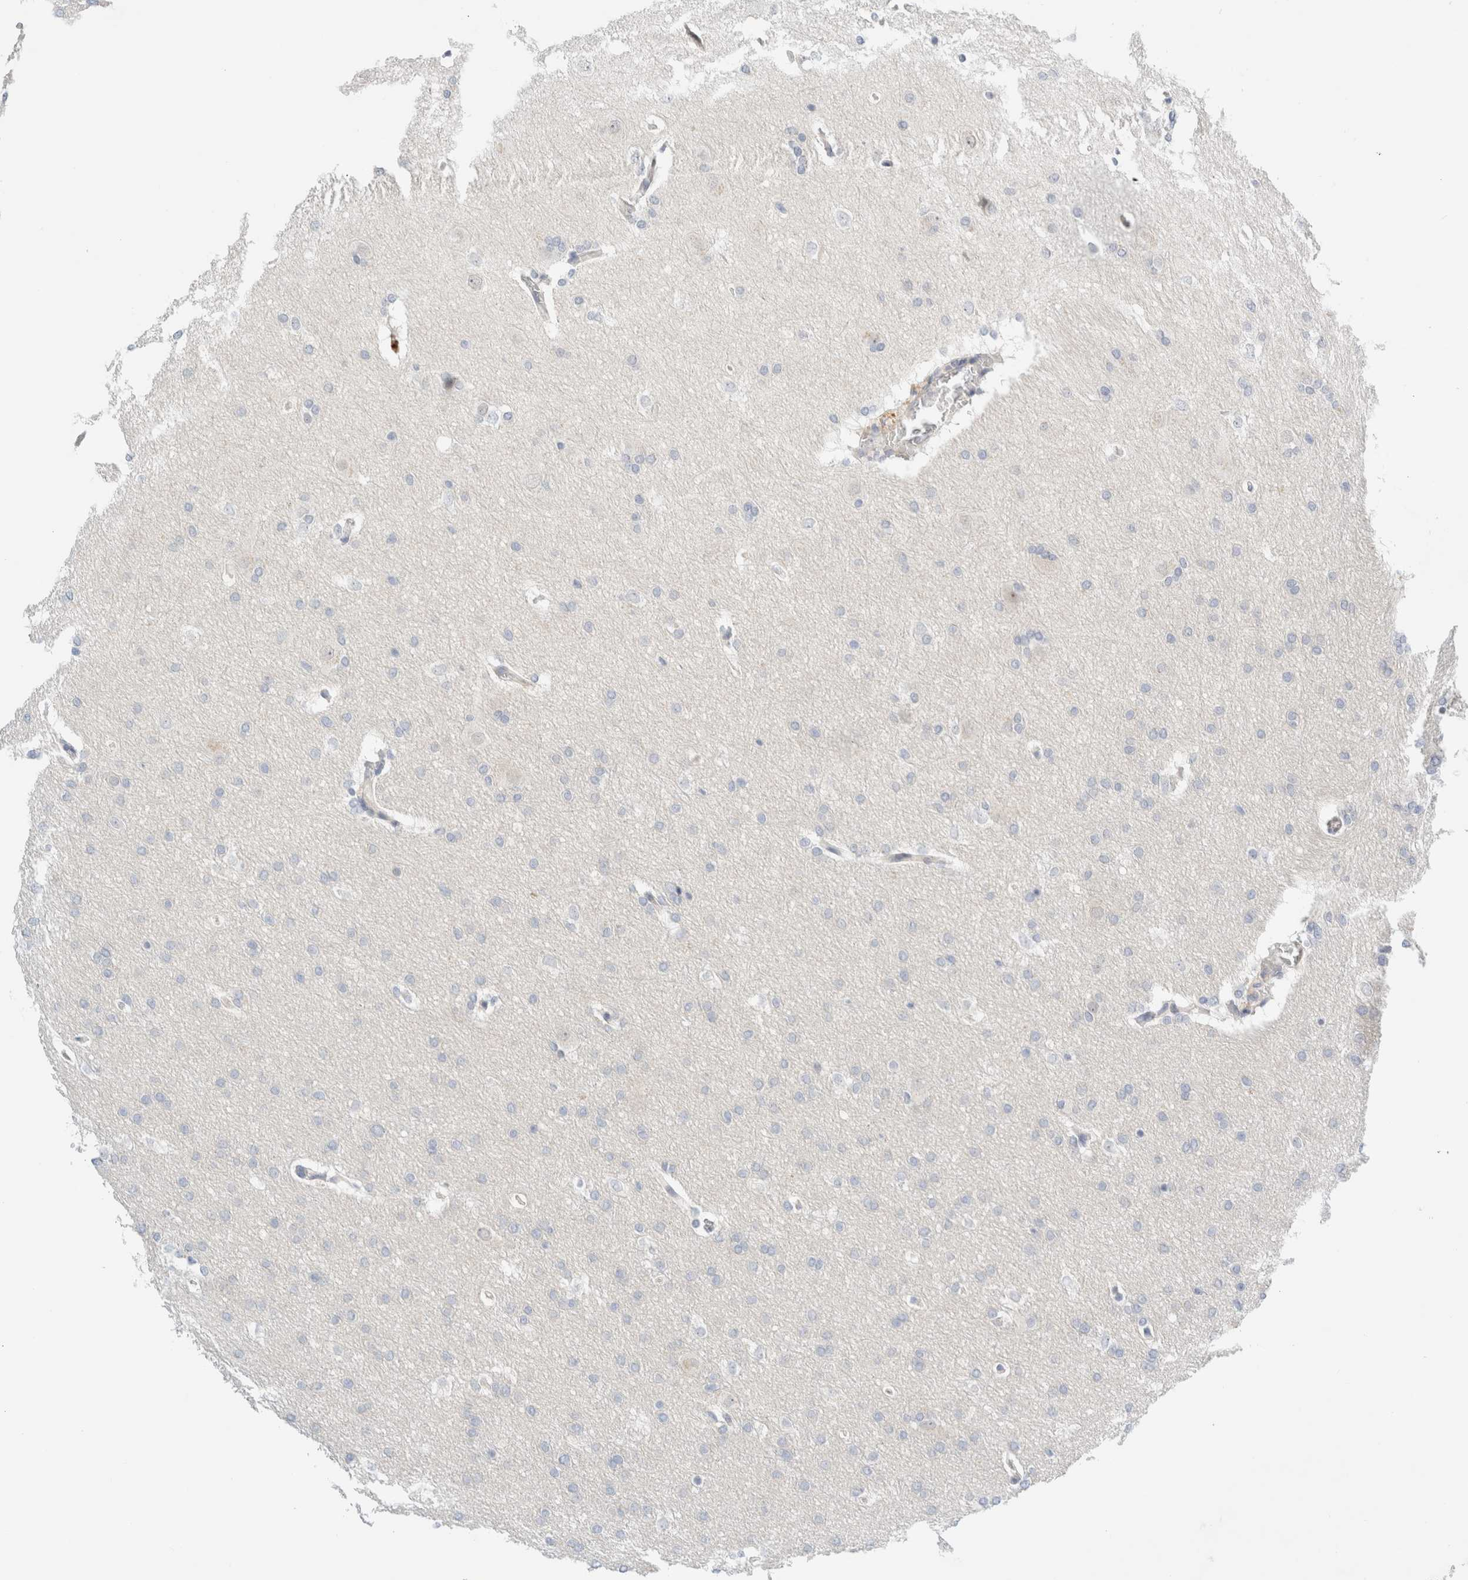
{"staining": {"intensity": "negative", "quantity": "none", "location": "none"}, "tissue": "glioma", "cell_type": "Tumor cells", "image_type": "cancer", "snomed": [{"axis": "morphology", "description": "Glioma, malignant, Low grade"}, {"axis": "topography", "description": "Brain"}], "caption": "An immunohistochemistry image of glioma is shown. There is no staining in tumor cells of glioma. (Brightfield microscopy of DAB (3,3'-diaminobenzidine) immunohistochemistry at high magnification).", "gene": "SDR16C5", "patient": {"sex": "female", "age": 37}}